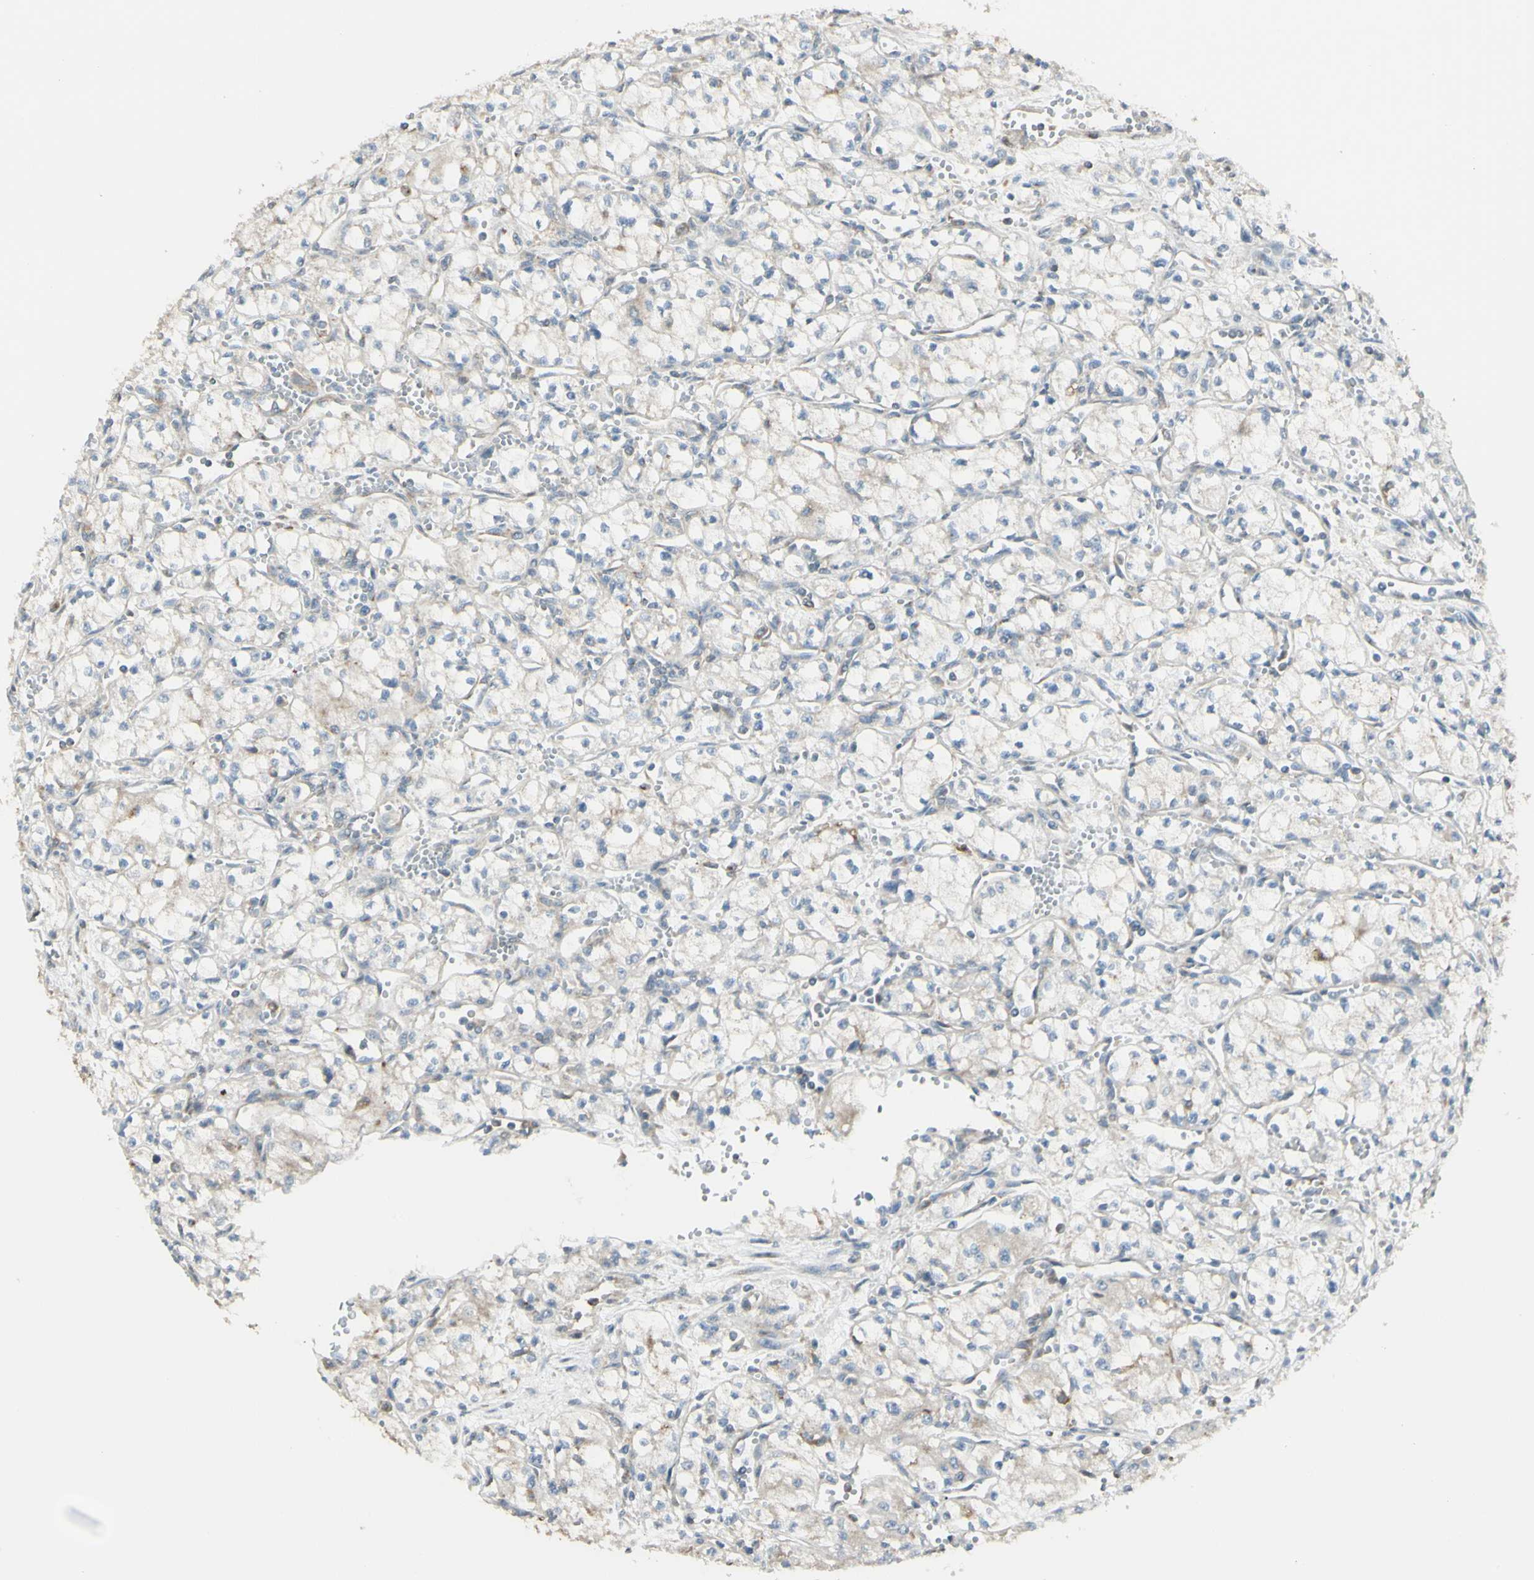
{"staining": {"intensity": "weak", "quantity": "<25%", "location": "cytoplasmic/membranous"}, "tissue": "renal cancer", "cell_type": "Tumor cells", "image_type": "cancer", "snomed": [{"axis": "morphology", "description": "Normal tissue, NOS"}, {"axis": "morphology", "description": "Adenocarcinoma, NOS"}, {"axis": "topography", "description": "Kidney"}], "caption": "This is a image of immunohistochemistry (IHC) staining of renal adenocarcinoma, which shows no positivity in tumor cells.", "gene": "NAPA", "patient": {"sex": "male", "age": 59}}